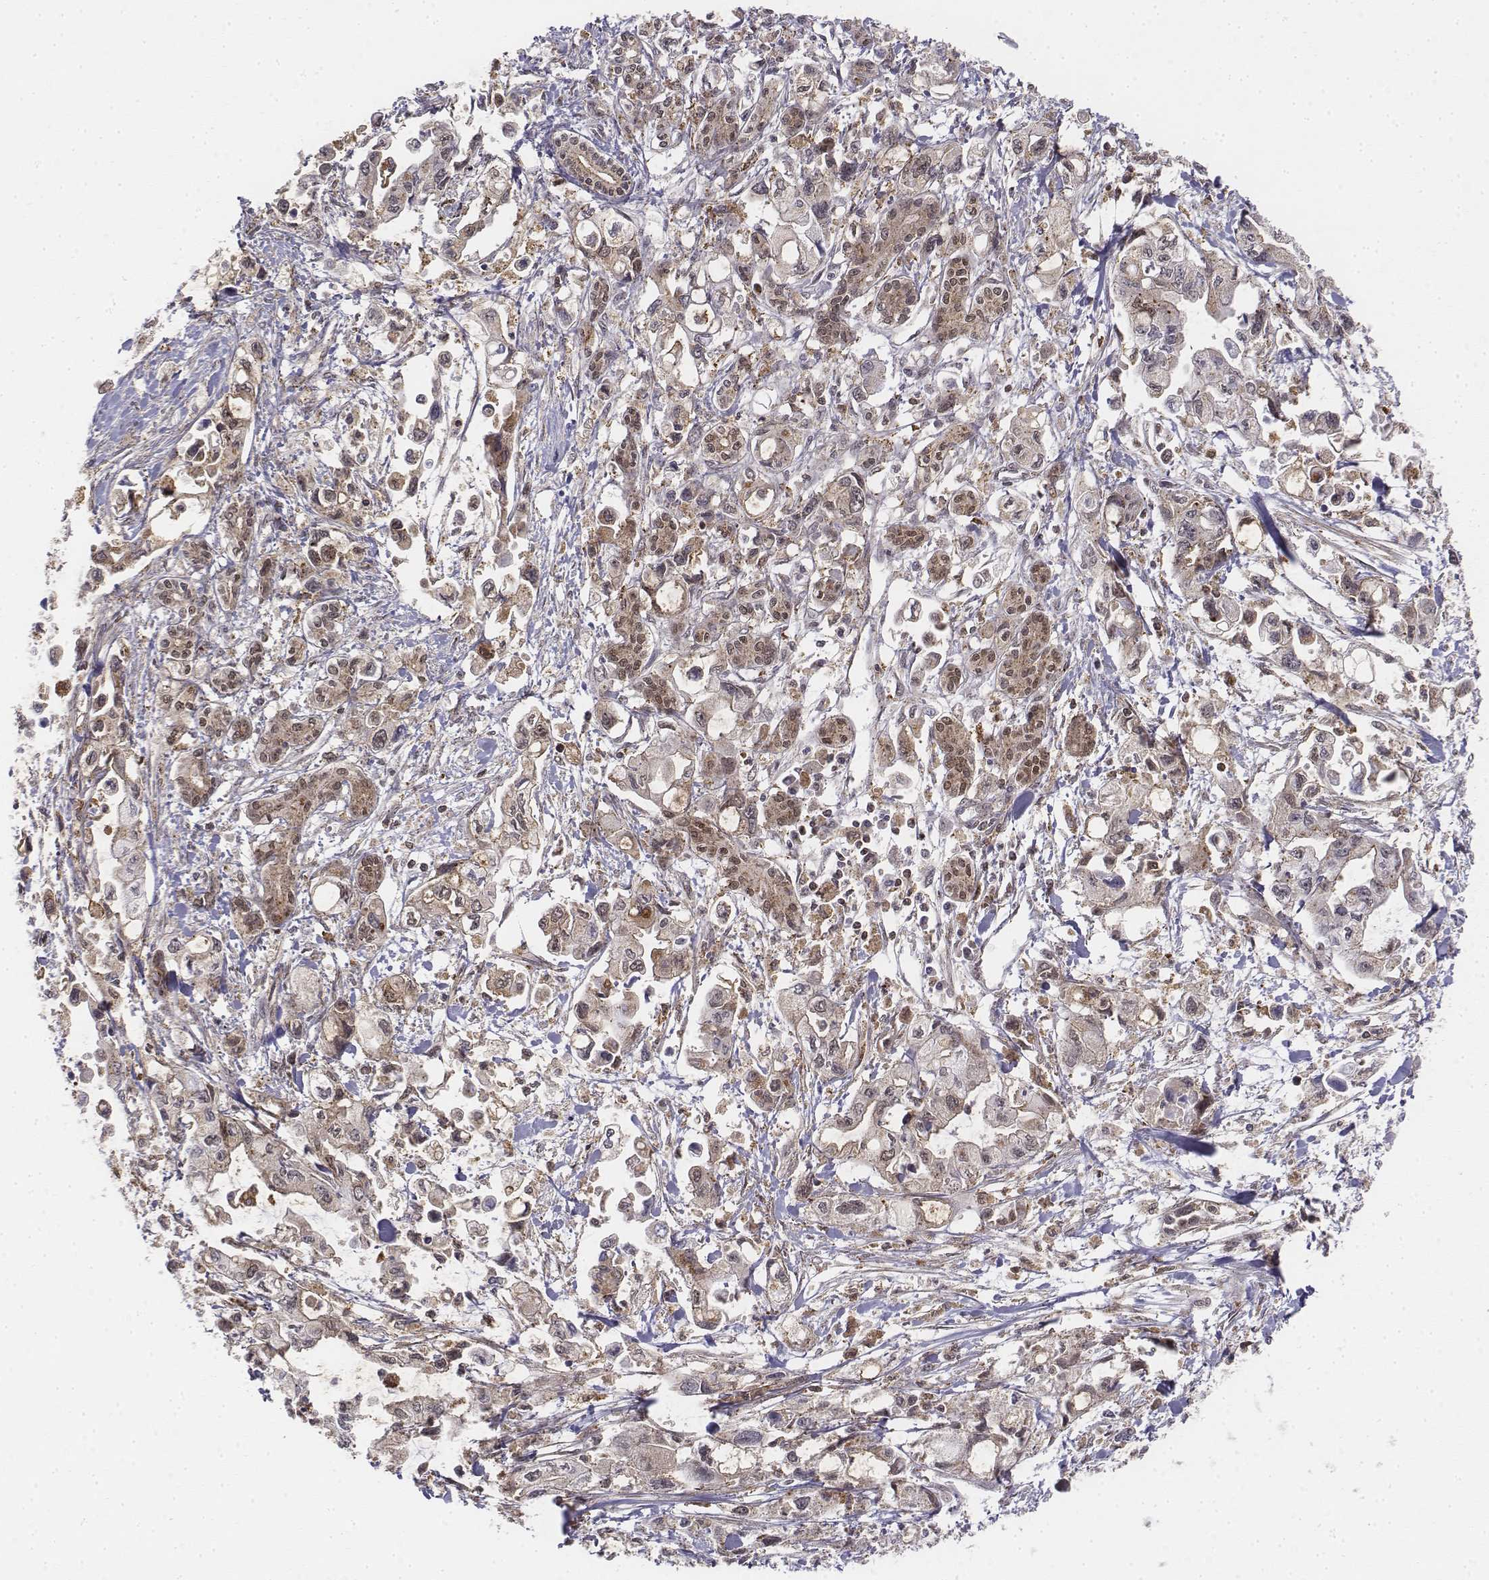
{"staining": {"intensity": "weak", "quantity": ">75%", "location": "cytoplasmic/membranous,nuclear"}, "tissue": "pancreatic cancer", "cell_type": "Tumor cells", "image_type": "cancer", "snomed": [{"axis": "morphology", "description": "Adenocarcinoma, NOS"}, {"axis": "topography", "description": "Pancreas"}], "caption": "Weak cytoplasmic/membranous and nuclear staining for a protein is identified in approximately >75% of tumor cells of adenocarcinoma (pancreatic) using immunohistochemistry.", "gene": "ZFYVE19", "patient": {"sex": "female", "age": 61}}